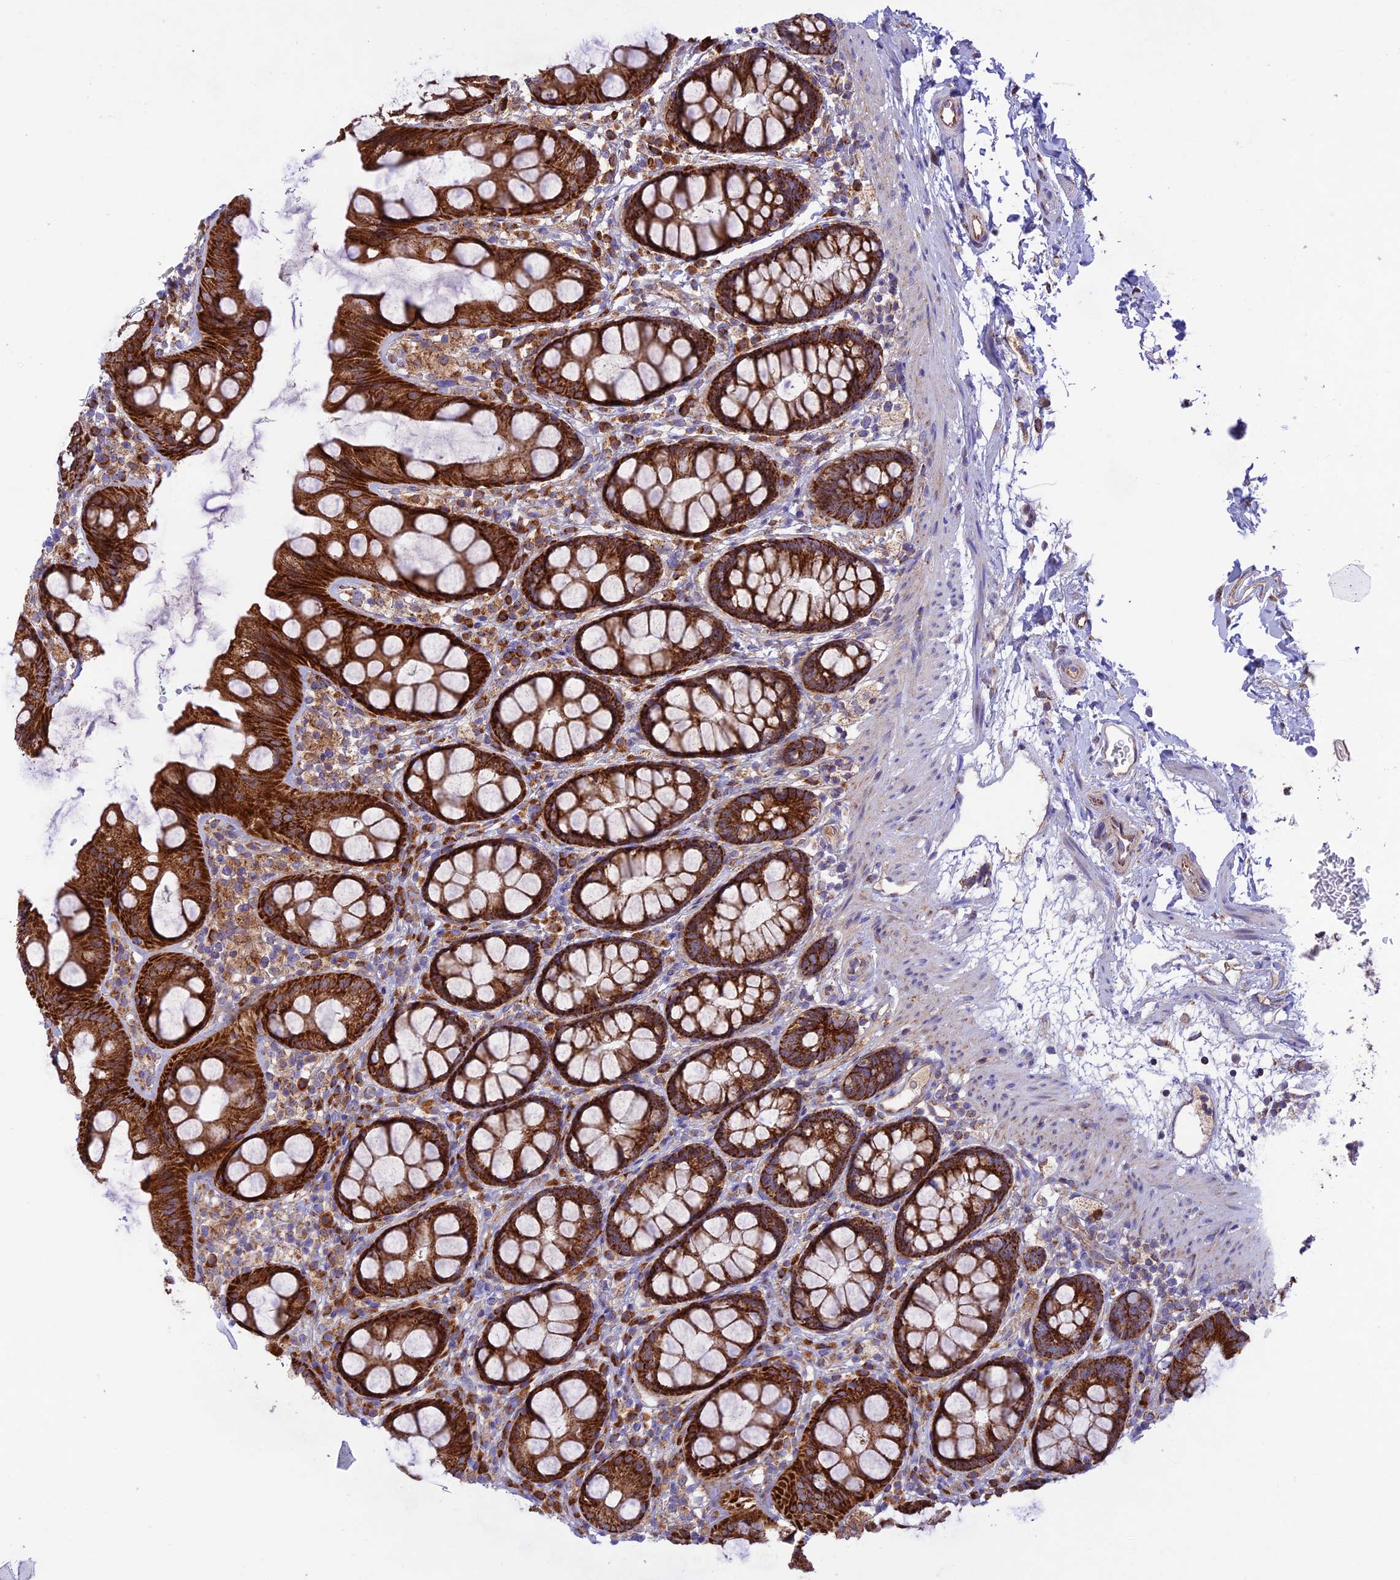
{"staining": {"intensity": "strong", "quantity": ">75%", "location": "cytoplasmic/membranous"}, "tissue": "rectum", "cell_type": "Glandular cells", "image_type": "normal", "snomed": [{"axis": "morphology", "description": "Normal tissue, NOS"}, {"axis": "topography", "description": "Rectum"}], "caption": "Rectum stained with a brown dye shows strong cytoplasmic/membranous positive positivity in about >75% of glandular cells.", "gene": "UAP1L1", "patient": {"sex": "female", "age": 65}}